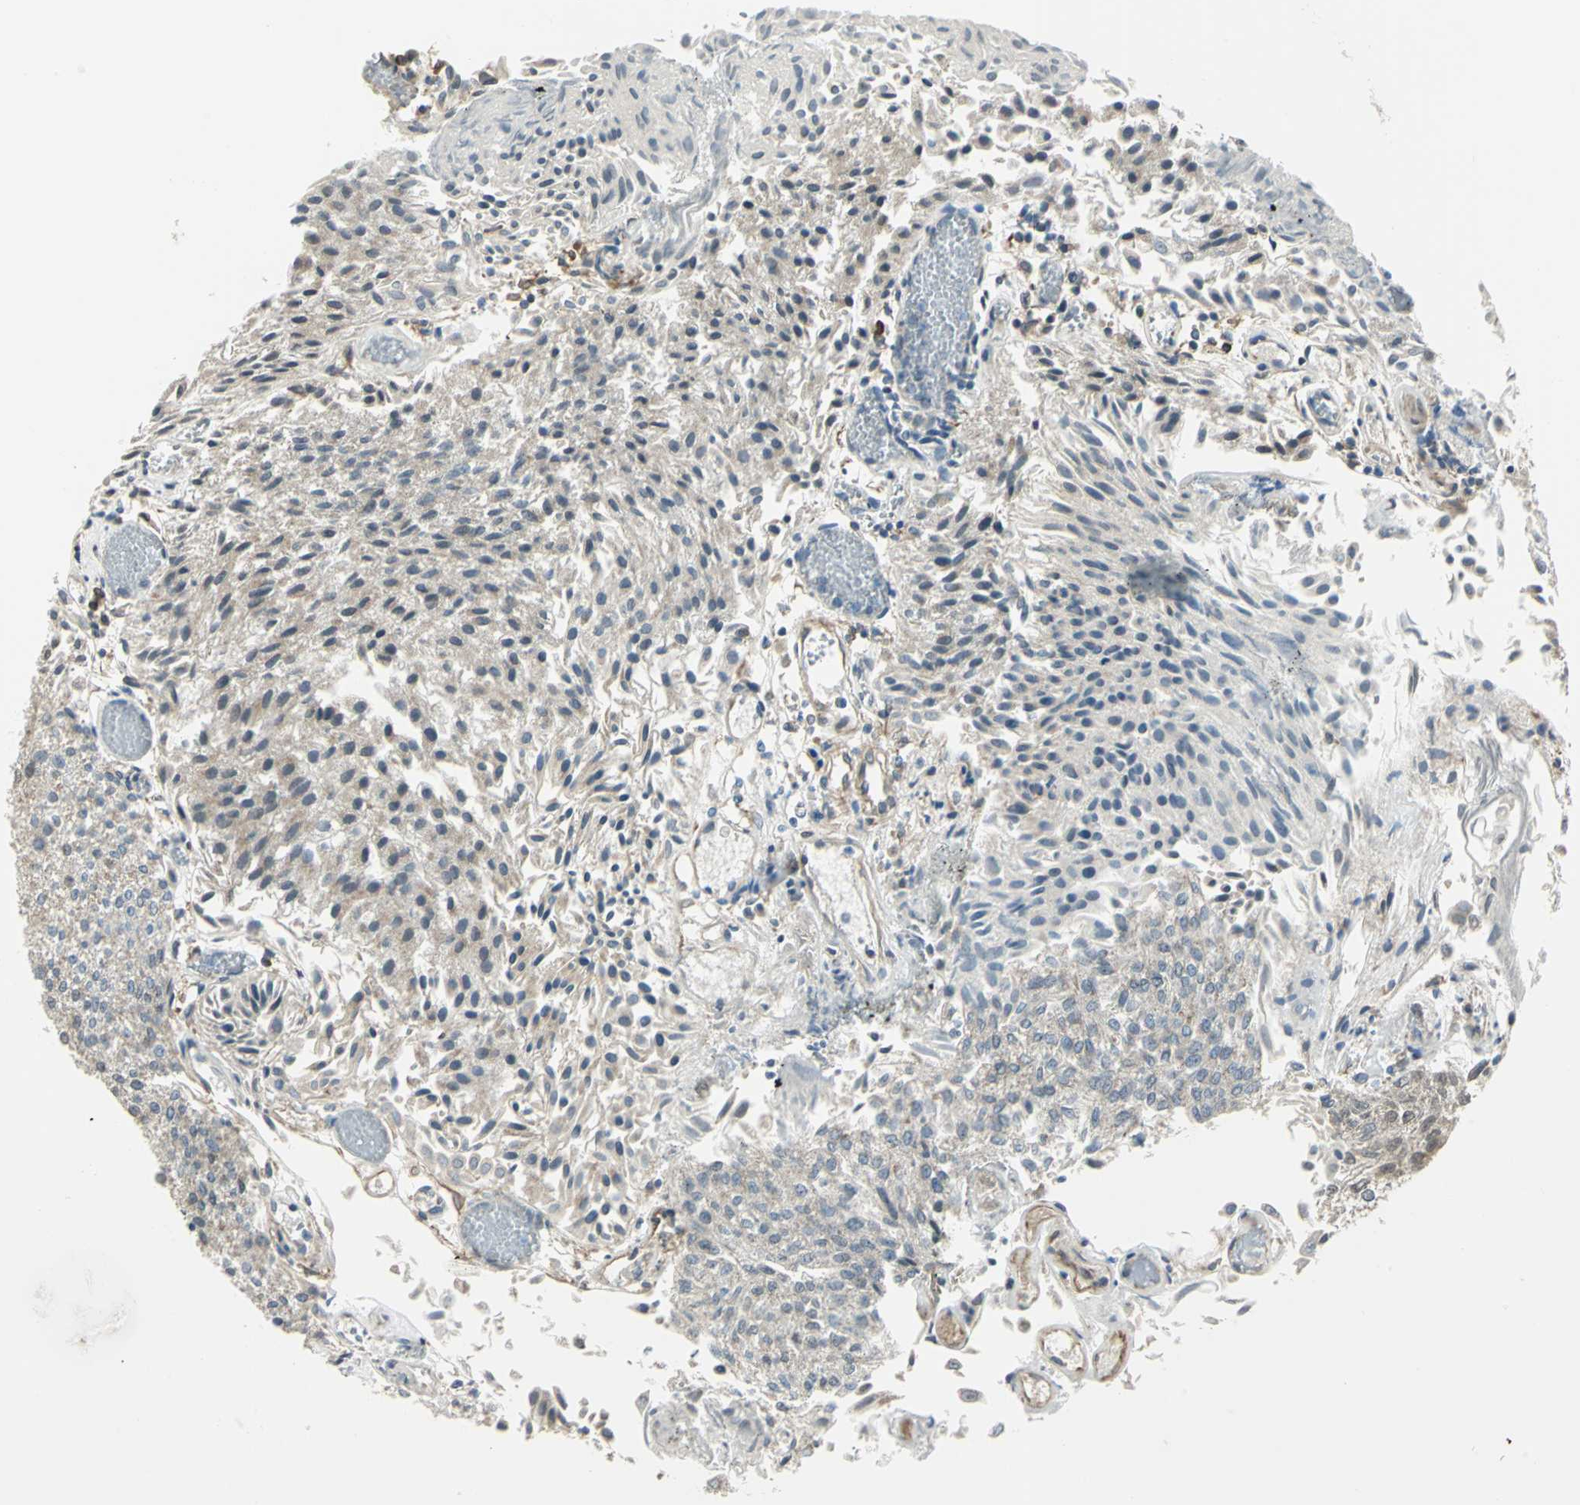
{"staining": {"intensity": "weak", "quantity": ">75%", "location": "cytoplasmic/membranous"}, "tissue": "urothelial cancer", "cell_type": "Tumor cells", "image_type": "cancer", "snomed": [{"axis": "morphology", "description": "Urothelial carcinoma, Low grade"}, {"axis": "topography", "description": "Urinary bladder"}], "caption": "Low-grade urothelial carcinoma stained for a protein displays weak cytoplasmic/membranous positivity in tumor cells. The protein is stained brown, and the nuclei are stained in blue (DAB (3,3'-diaminobenzidine) IHC with brightfield microscopy, high magnification).", "gene": "PLAGL2", "patient": {"sex": "male", "age": 86}}